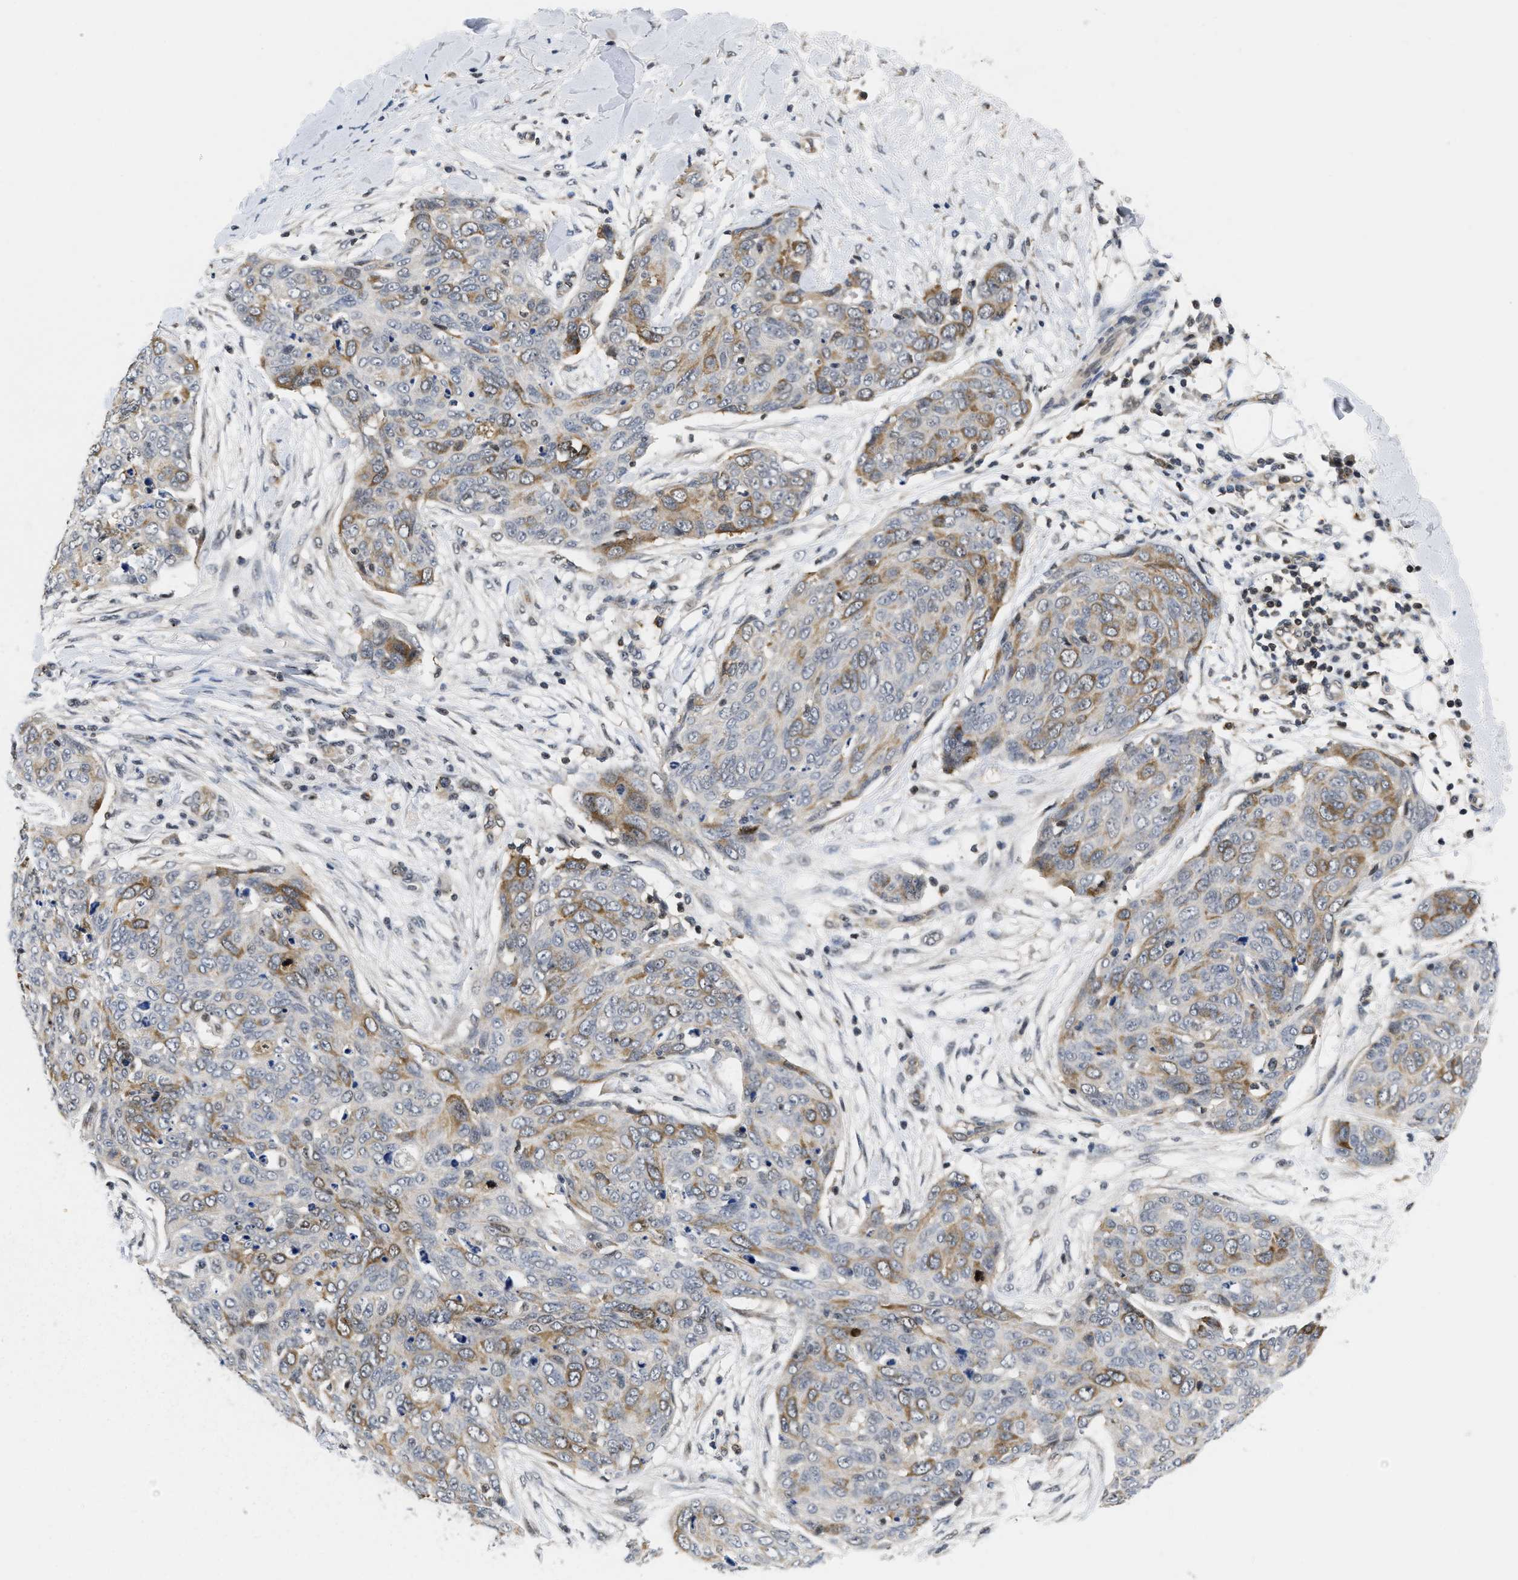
{"staining": {"intensity": "moderate", "quantity": "25%-75%", "location": "cytoplasmic/membranous"}, "tissue": "skin cancer", "cell_type": "Tumor cells", "image_type": "cancer", "snomed": [{"axis": "morphology", "description": "Squamous cell carcinoma in situ, NOS"}, {"axis": "morphology", "description": "Squamous cell carcinoma, NOS"}, {"axis": "topography", "description": "Skin"}], "caption": "This image reveals immunohistochemistry staining of skin cancer, with medium moderate cytoplasmic/membranous positivity in about 25%-75% of tumor cells.", "gene": "HIF1A", "patient": {"sex": "male", "age": 93}}